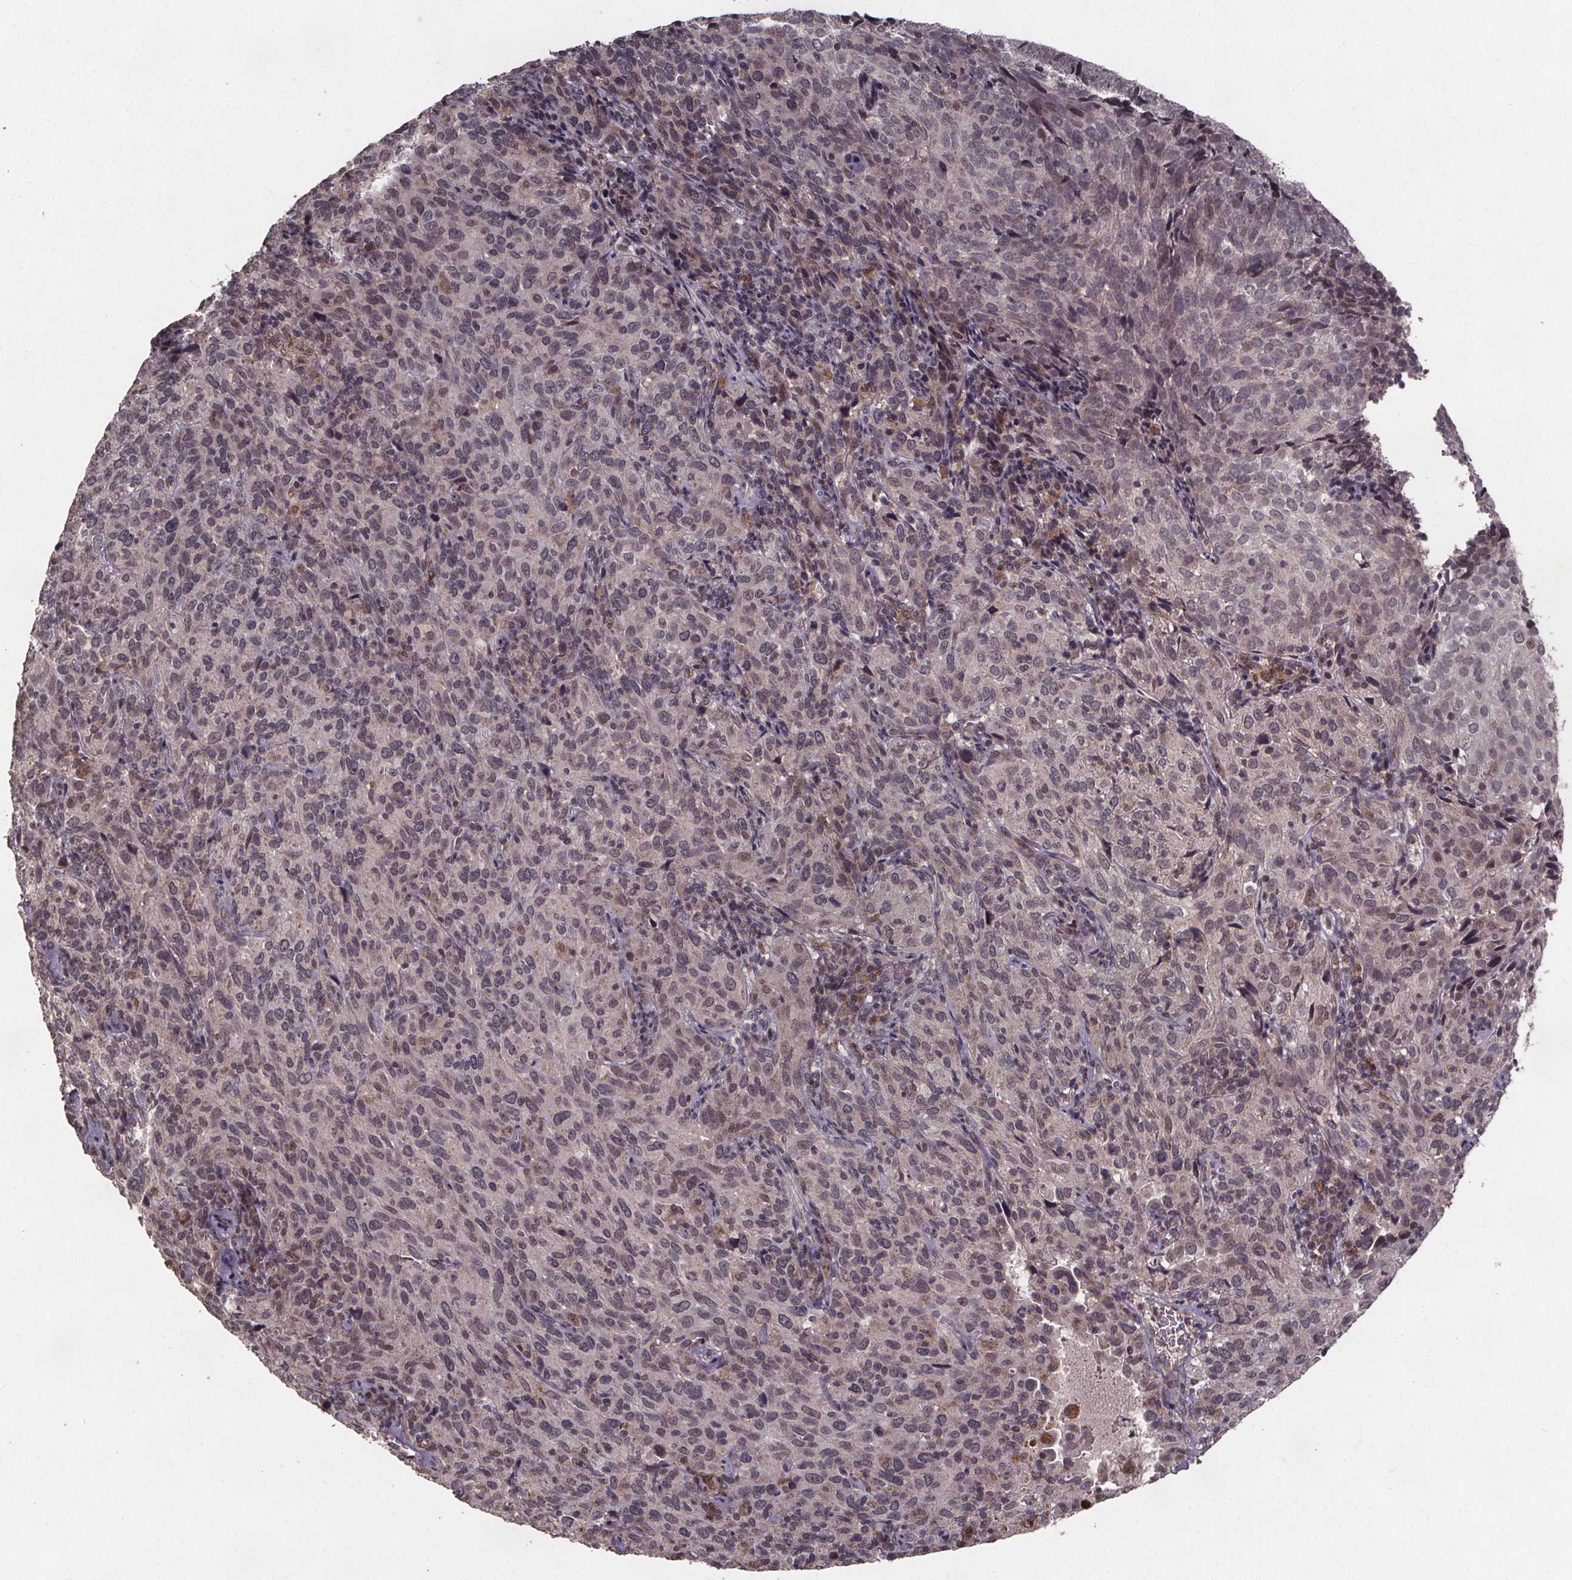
{"staining": {"intensity": "weak", "quantity": "<25%", "location": "nuclear"}, "tissue": "cervical cancer", "cell_type": "Tumor cells", "image_type": "cancer", "snomed": [{"axis": "morphology", "description": "Squamous cell carcinoma, NOS"}, {"axis": "topography", "description": "Cervix"}], "caption": "The micrograph demonstrates no staining of tumor cells in squamous cell carcinoma (cervical).", "gene": "GPX3", "patient": {"sex": "female", "age": 51}}